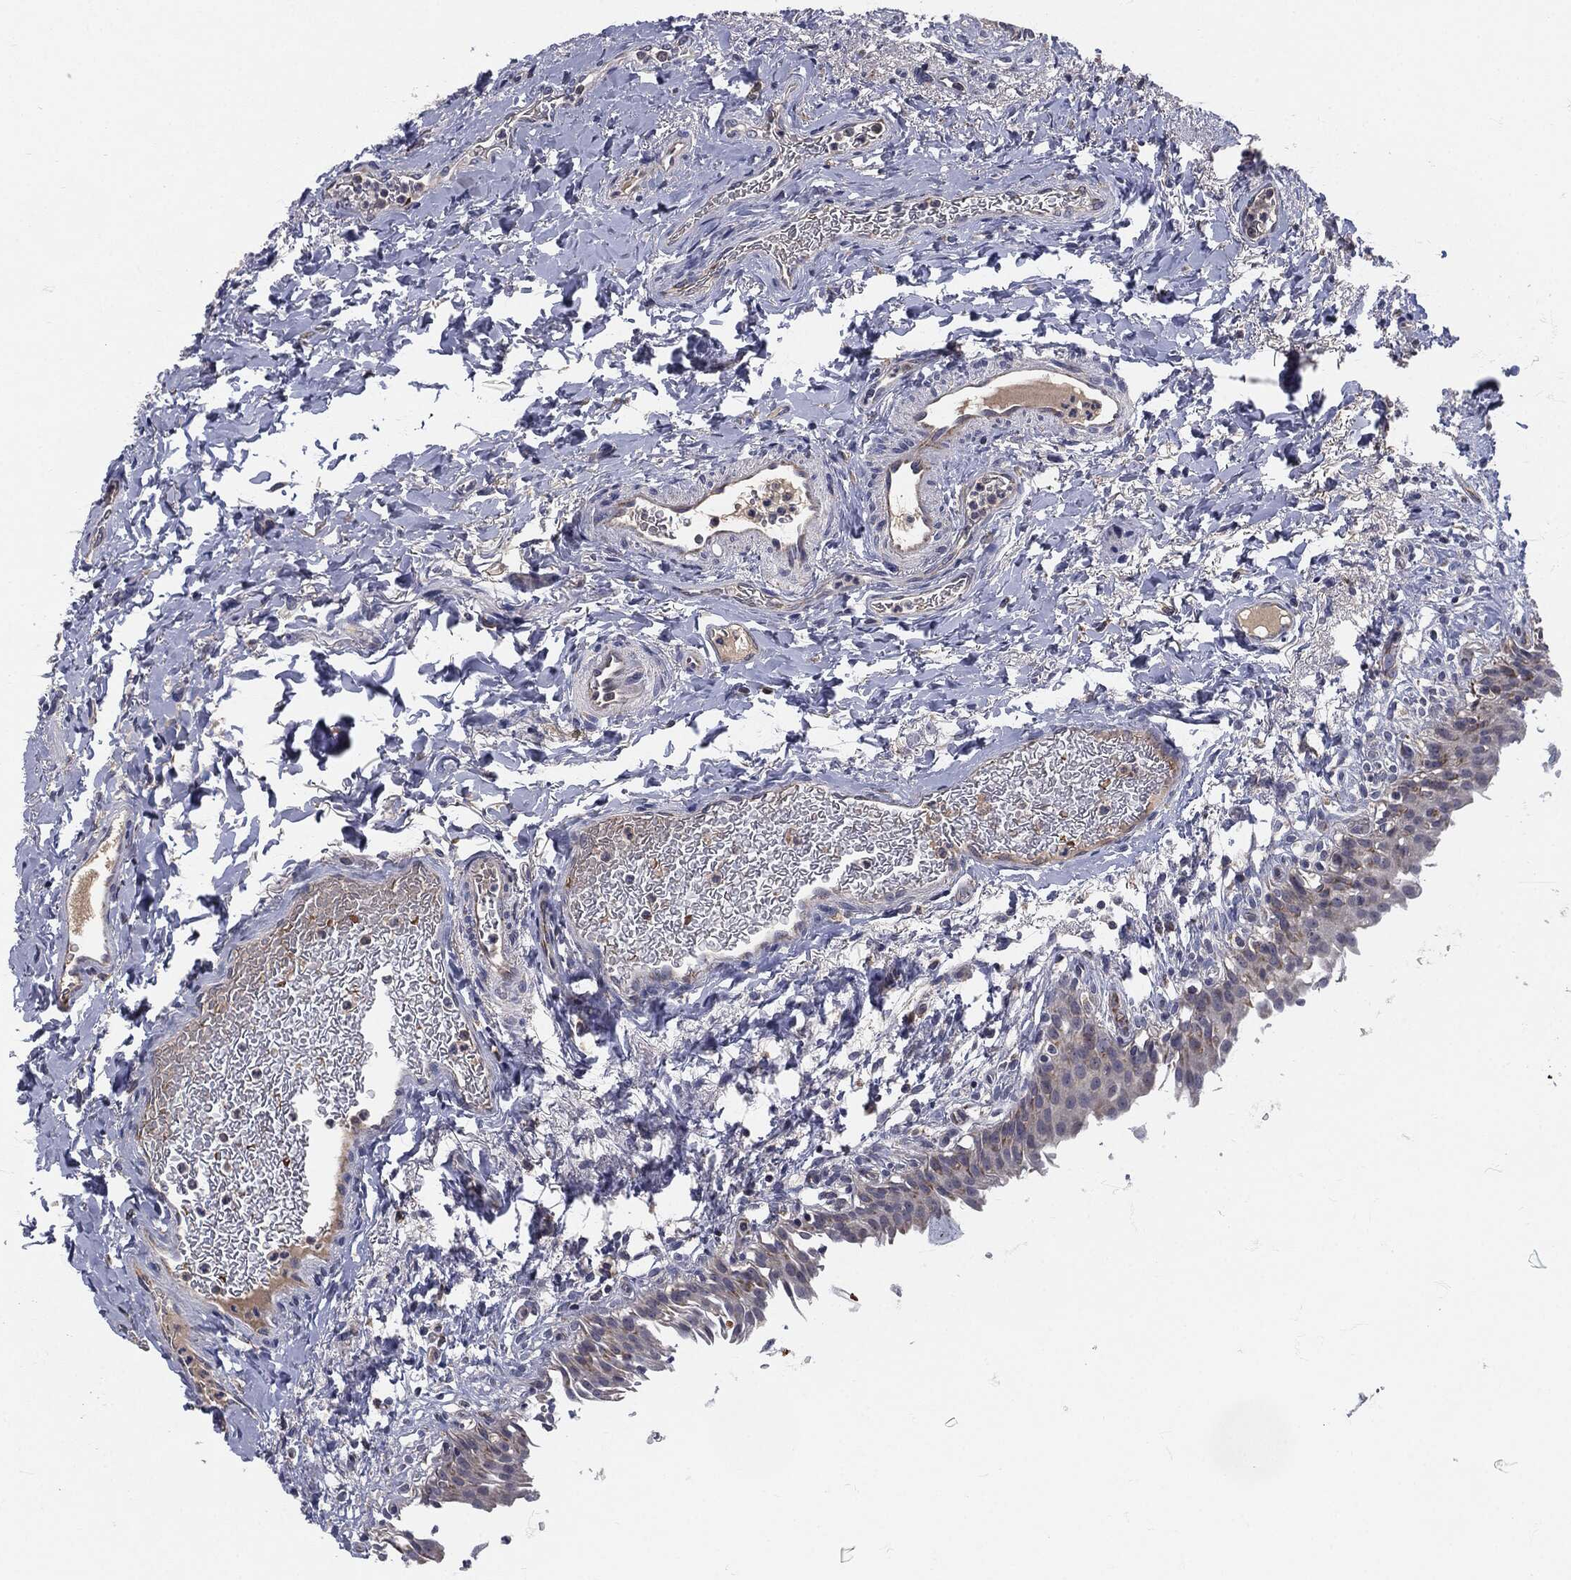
{"staining": {"intensity": "moderate", "quantity": "<25%", "location": "cytoplasmic/membranous"}, "tissue": "urinary bladder", "cell_type": "Urothelial cells", "image_type": "normal", "snomed": [{"axis": "morphology", "description": "Normal tissue, NOS"}, {"axis": "topography", "description": "Urinary bladder"}], "caption": "The immunohistochemical stain labels moderate cytoplasmic/membranous positivity in urothelial cells of unremarkable urinary bladder. (Stains: DAB in brown, nuclei in blue, Microscopy: brightfield microscopy at high magnification).", "gene": "SIGLEC9", "patient": {"sex": "female", "age": 60}}